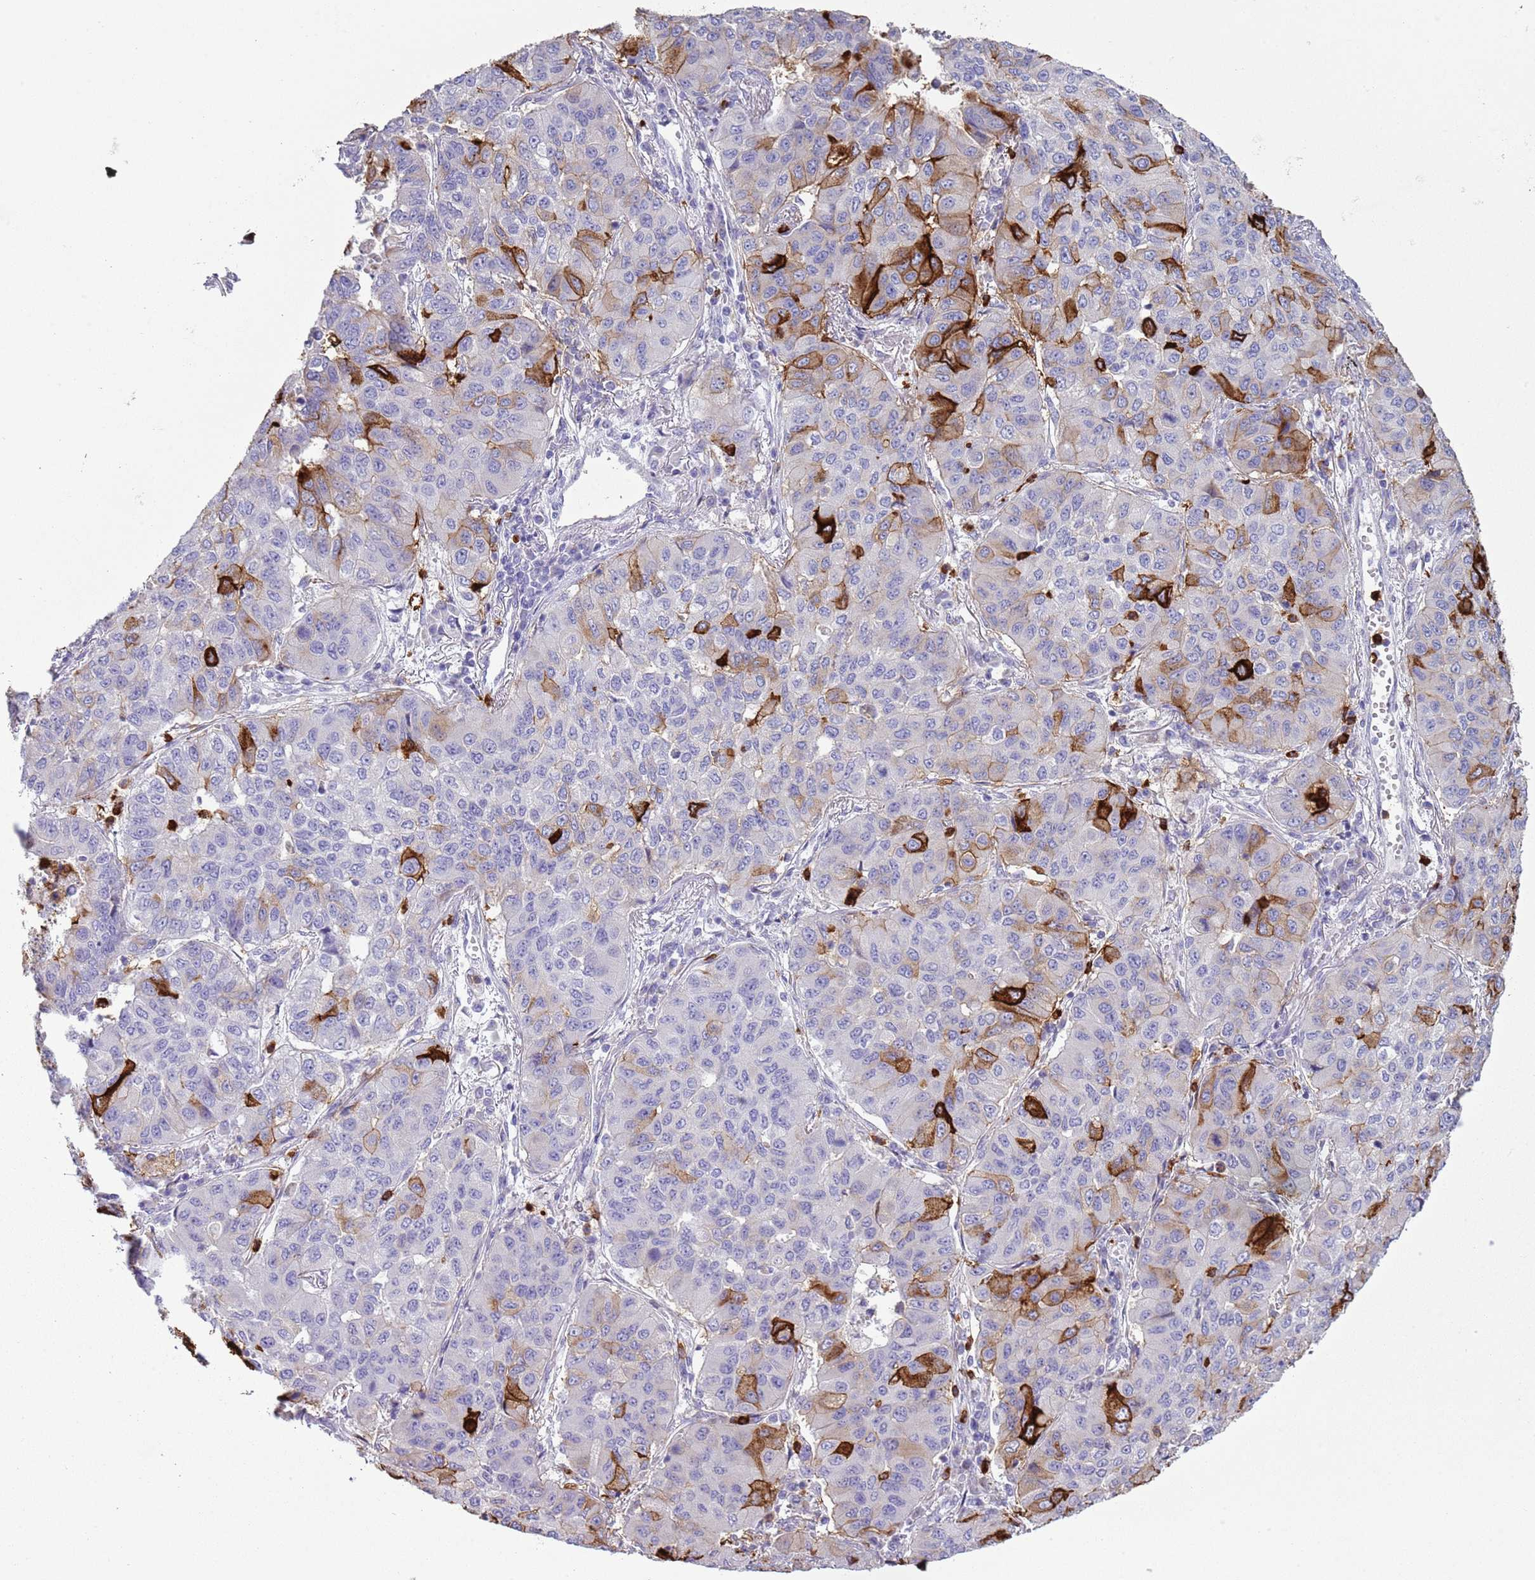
{"staining": {"intensity": "strong", "quantity": "25%-75%", "location": "cytoplasmic/membranous"}, "tissue": "lung cancer", "cell_type": "Tumor cells", "image_type": "cancer", "snomed": [{"axis": "morphology", "description": "Squamous cell carcinoma, NOS"}, {"axis": "topography", "description": "Lung"}], "caption": "Immunohistochemical staining of human lung cancer (squamous cell carcinoma) demonstrates high levels of strong cytoplasmic/membranous protein positivity in approximately 25%-75% of tumor cells. (DAB (3,3'-diaminobenzidine) IHC, brown staining for protein, blue staining for nuclei).", "gene": "CD177", "patient": {"sex": "male", "age": 74}}